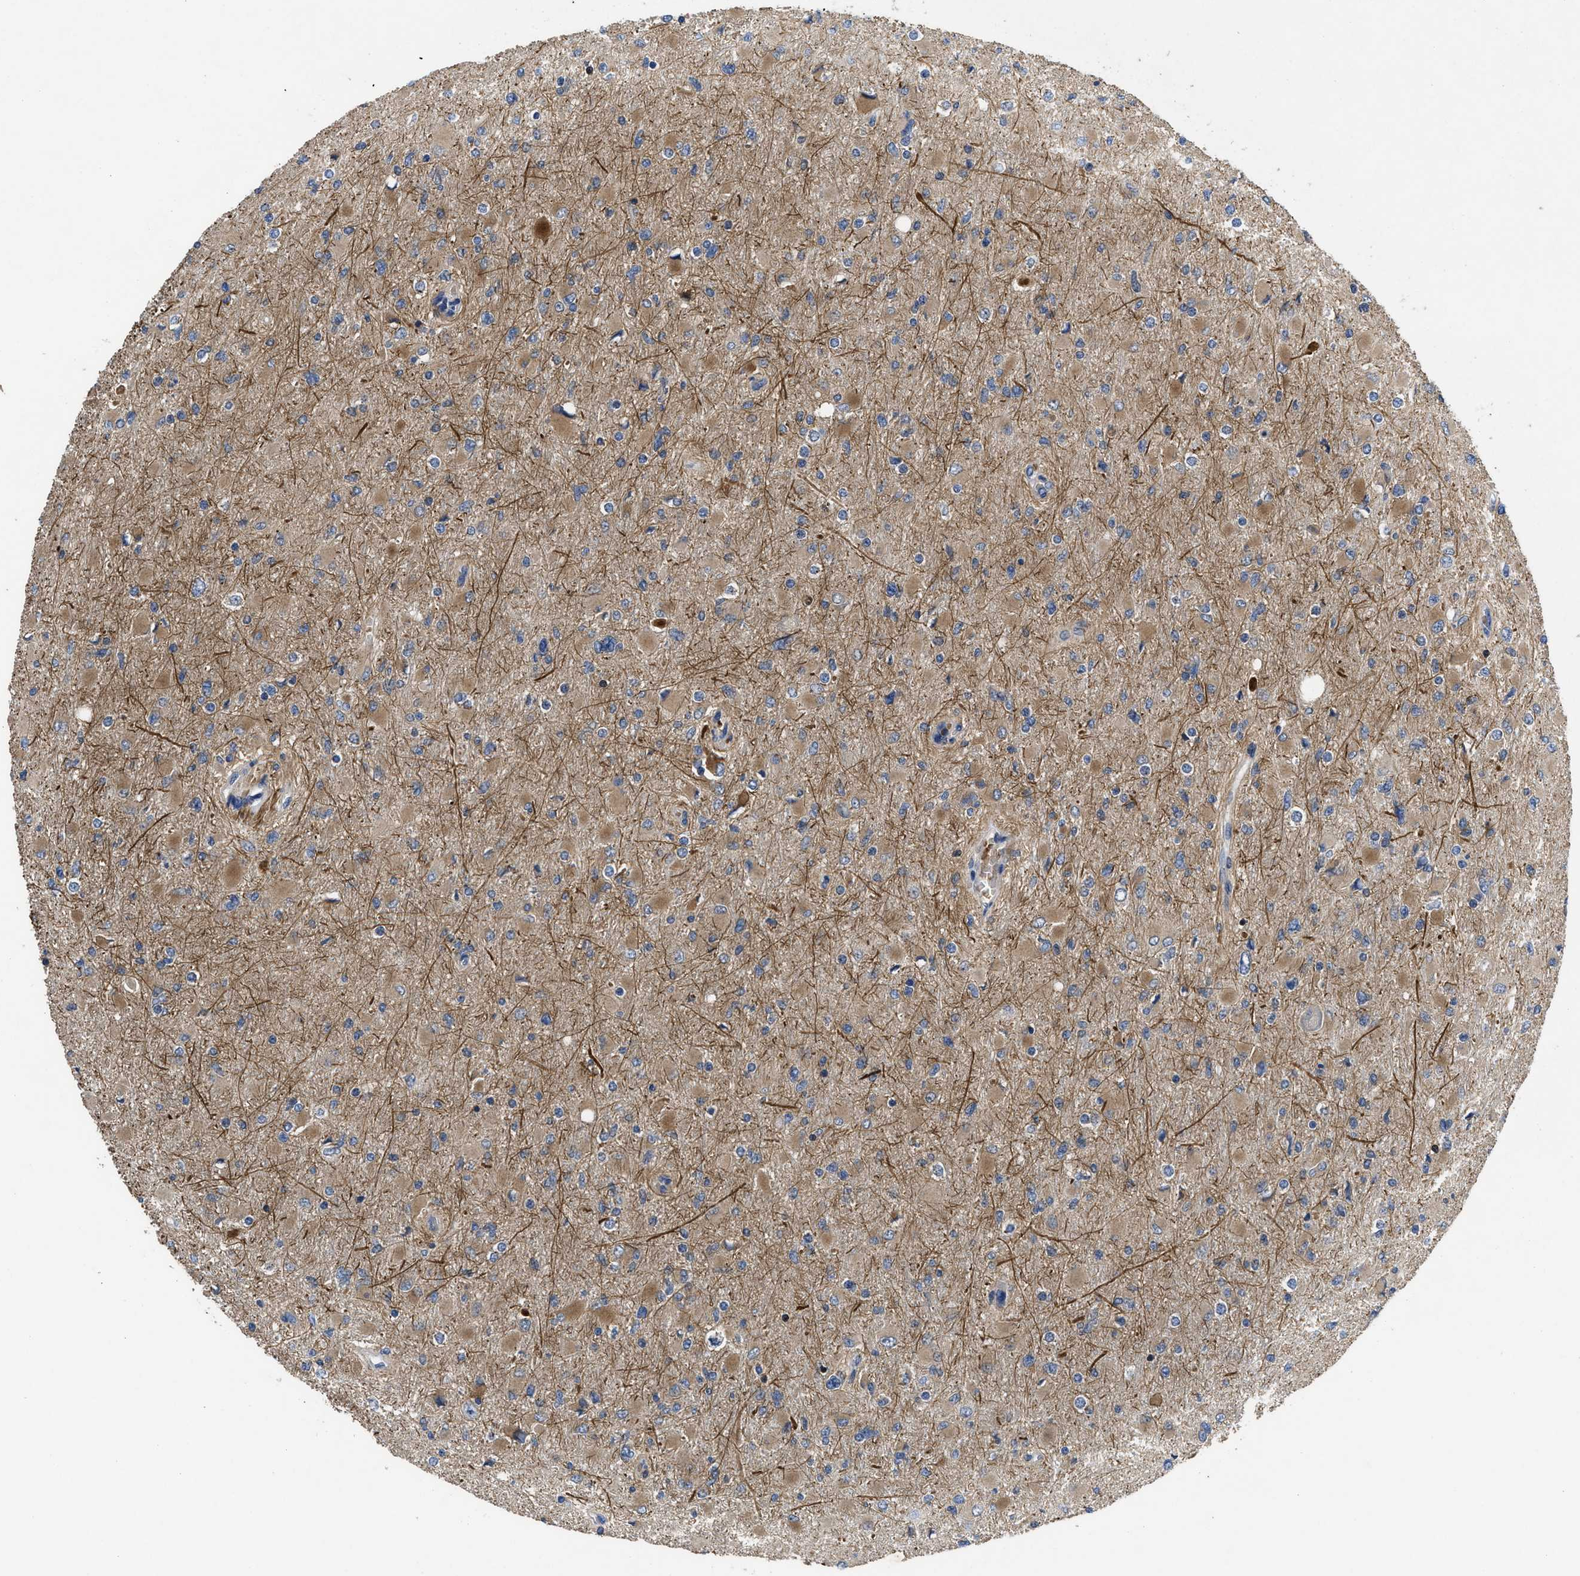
{"staining": {"intensity": "moderate", "quantity": "25%-75%", "location": "cytoplasmic/membranous"}, "tissue": "glioma", "cell_type": "Tumor cells", "image_type": "cancer", "snomed": [{"axis": "morphology", "description": "Glioma, malignant, High grade"}, {"axis": "topography", "description": "Cerebral cortex"}], "caption": "Immunohistochemistry (DAB (3,3'-diaminobenzidine)) staining of glioma demonstrates moderate cytoplasmic/membranous protein positivity in about 25%-75% of tumor cells.", "gene": "YBEY", "patient": {"sex": "female", "age": 36}}